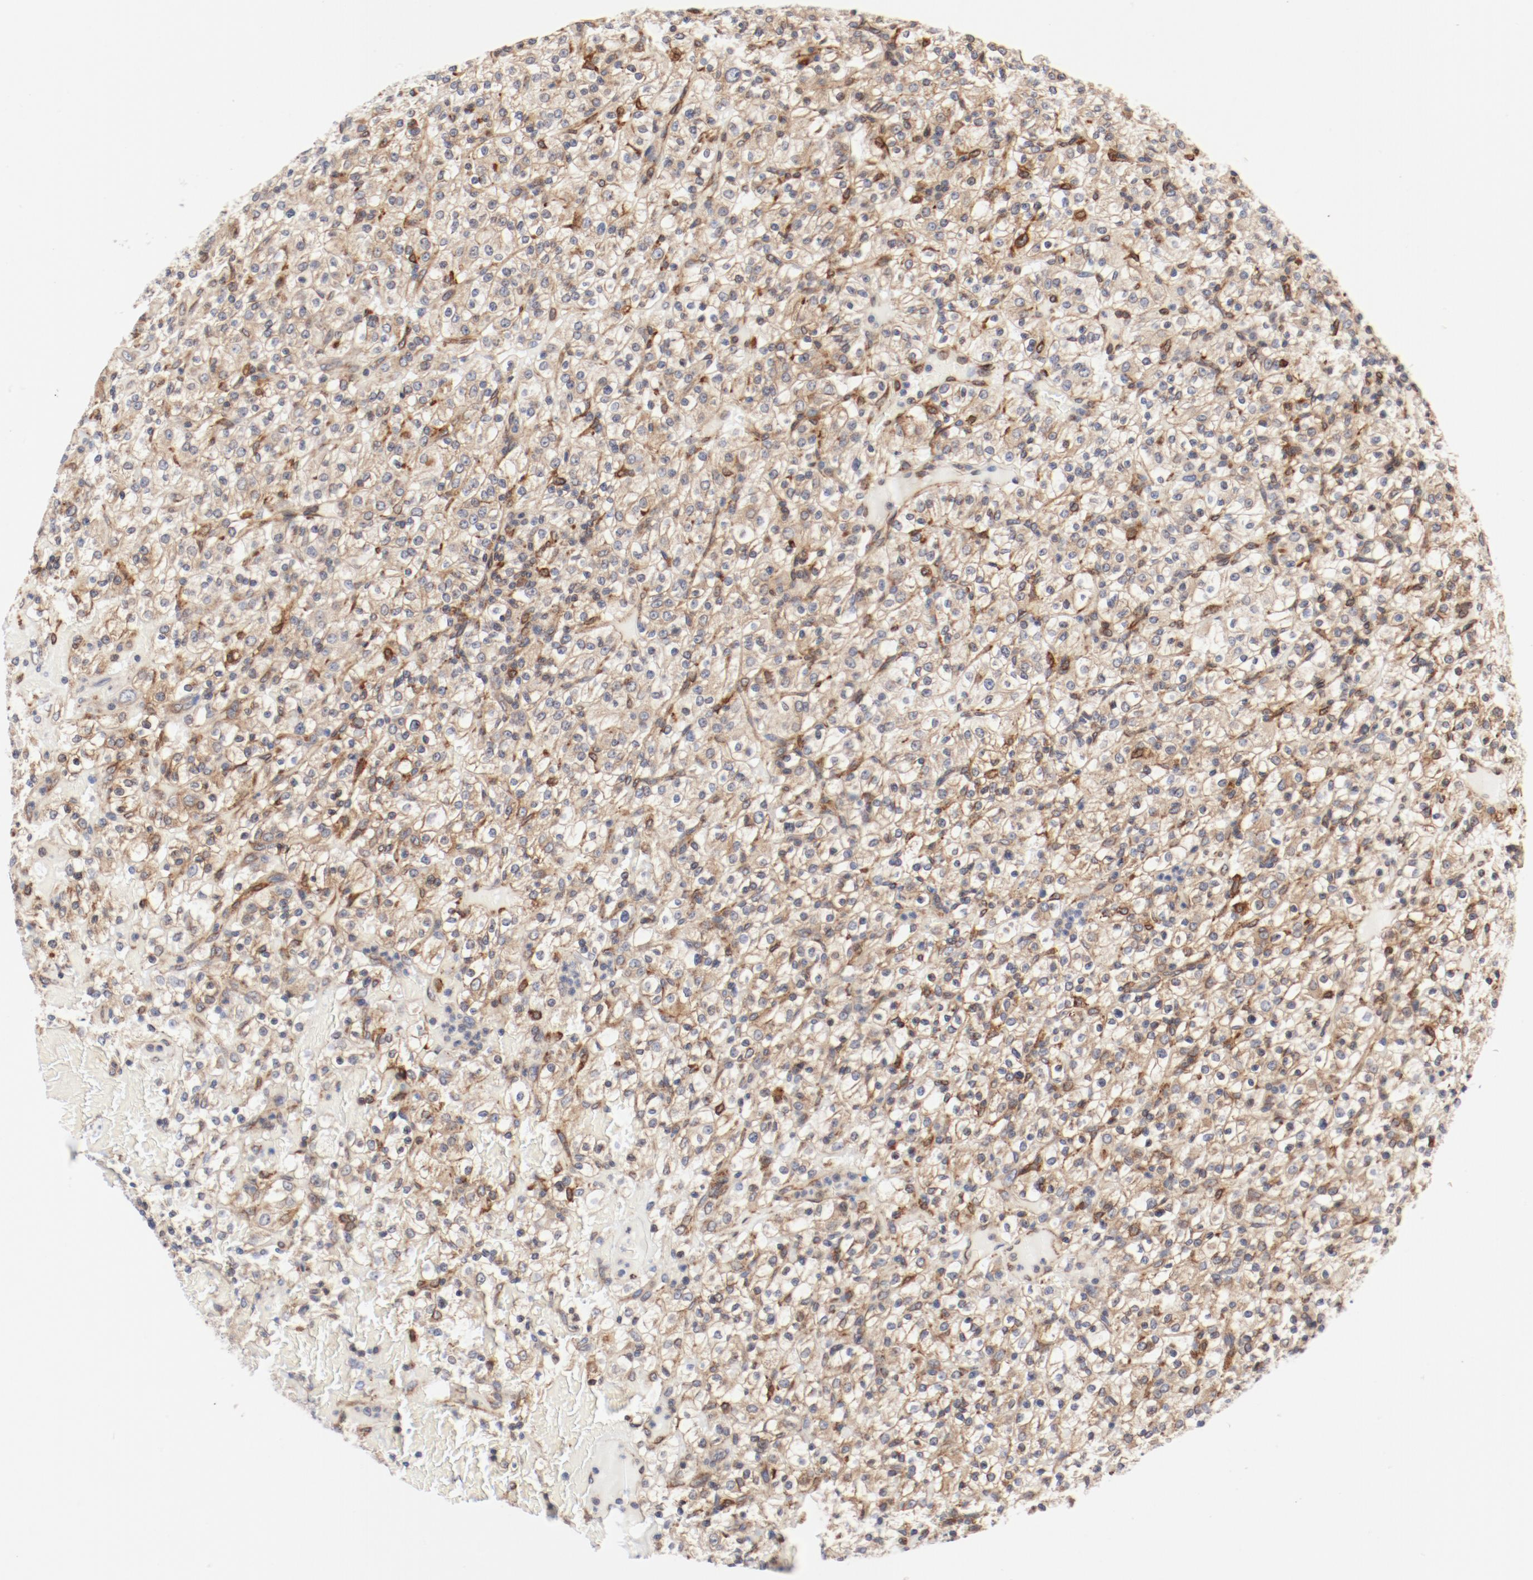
{"staining": {"intensity": "moderate", "quantity": ">75%", "location": "cytoplasmic/membranous"}, "tissue": "renal cancer", "cell_type": "Tumor cells", "image_type": "cancer", "snomed": [{"axis": "morphology", "description": "Normal tissue, NOS"}, {"axis": "morphology", "description": "Adenocarcinoma, NOS"}, {"axis": "topography", "description": "Kidney"}], "caption": "DAB (3,3'-diaminobenzidine) immunohistochemical staining of renal cancer (adenocarcinoma) displays moderate cytoplasmic/membranous protein staining in approximately >75% of tumor cells. (brown staining indicates protein expression, while blue staining denotes nuclei).", "gene": "PDPK1", "patient": {"sex": "female", "age": 72}}